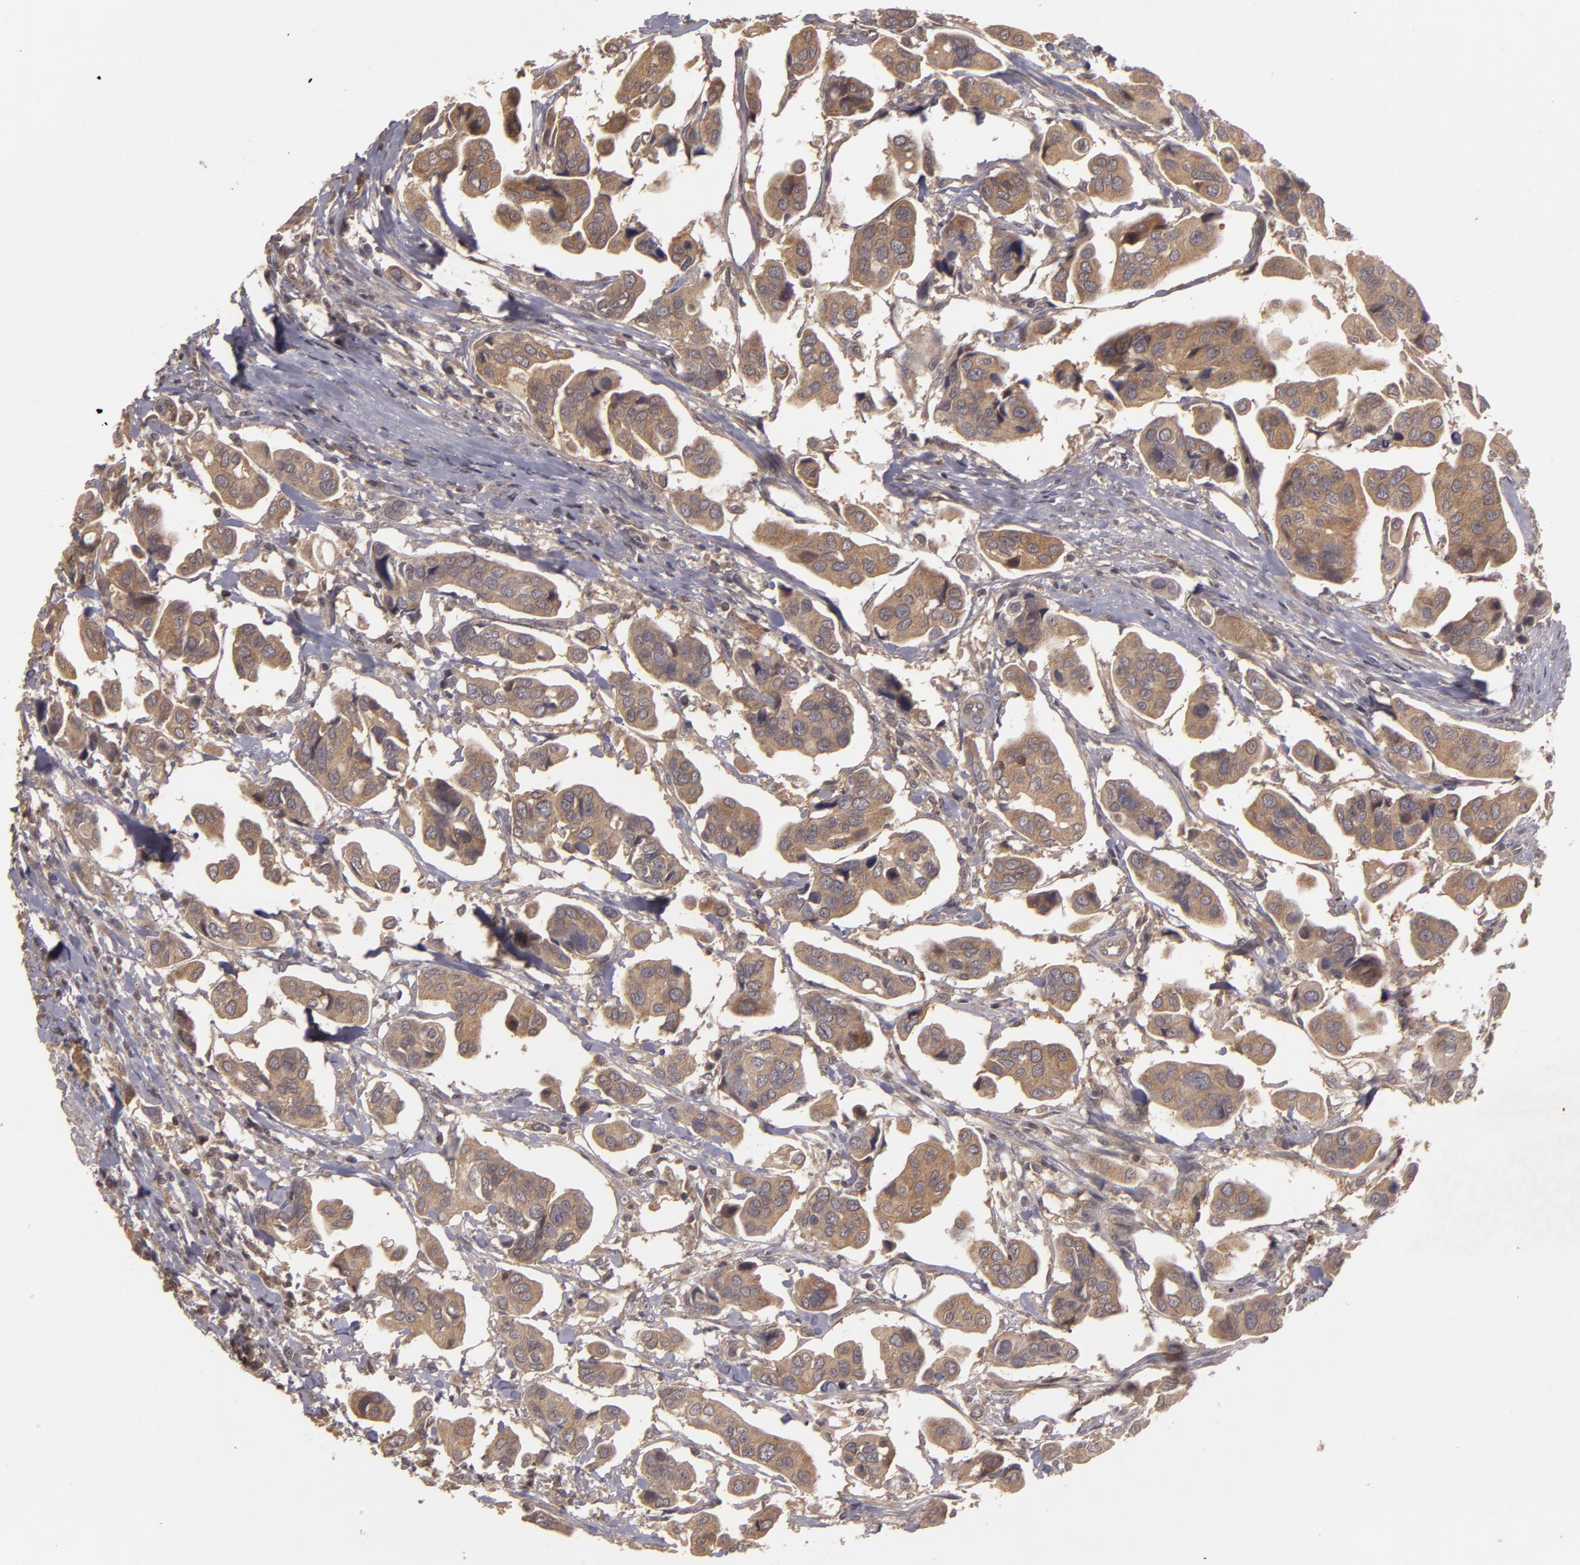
{"staining": {"intensity": "weak", "quantity": ">75%", "location": "cytoplasmic/membranous"}, "tissue": "urothelial cancer", "cell_type": "Tumor cells", "image_type": "cancer", "snomed": [{"axis": "morphology", "description": "Adenocarcinoma, NOS"}, {"axis": "topography", "description": "Urinary bladder"}], "caption": "Protein staining of adenocarcinoma tissue reveals weak cytoplasmic/membranous expression in approximately >75% of tumor cells.", "gene": "HRAS", "patient": {"sex": "male", "age": 61}}